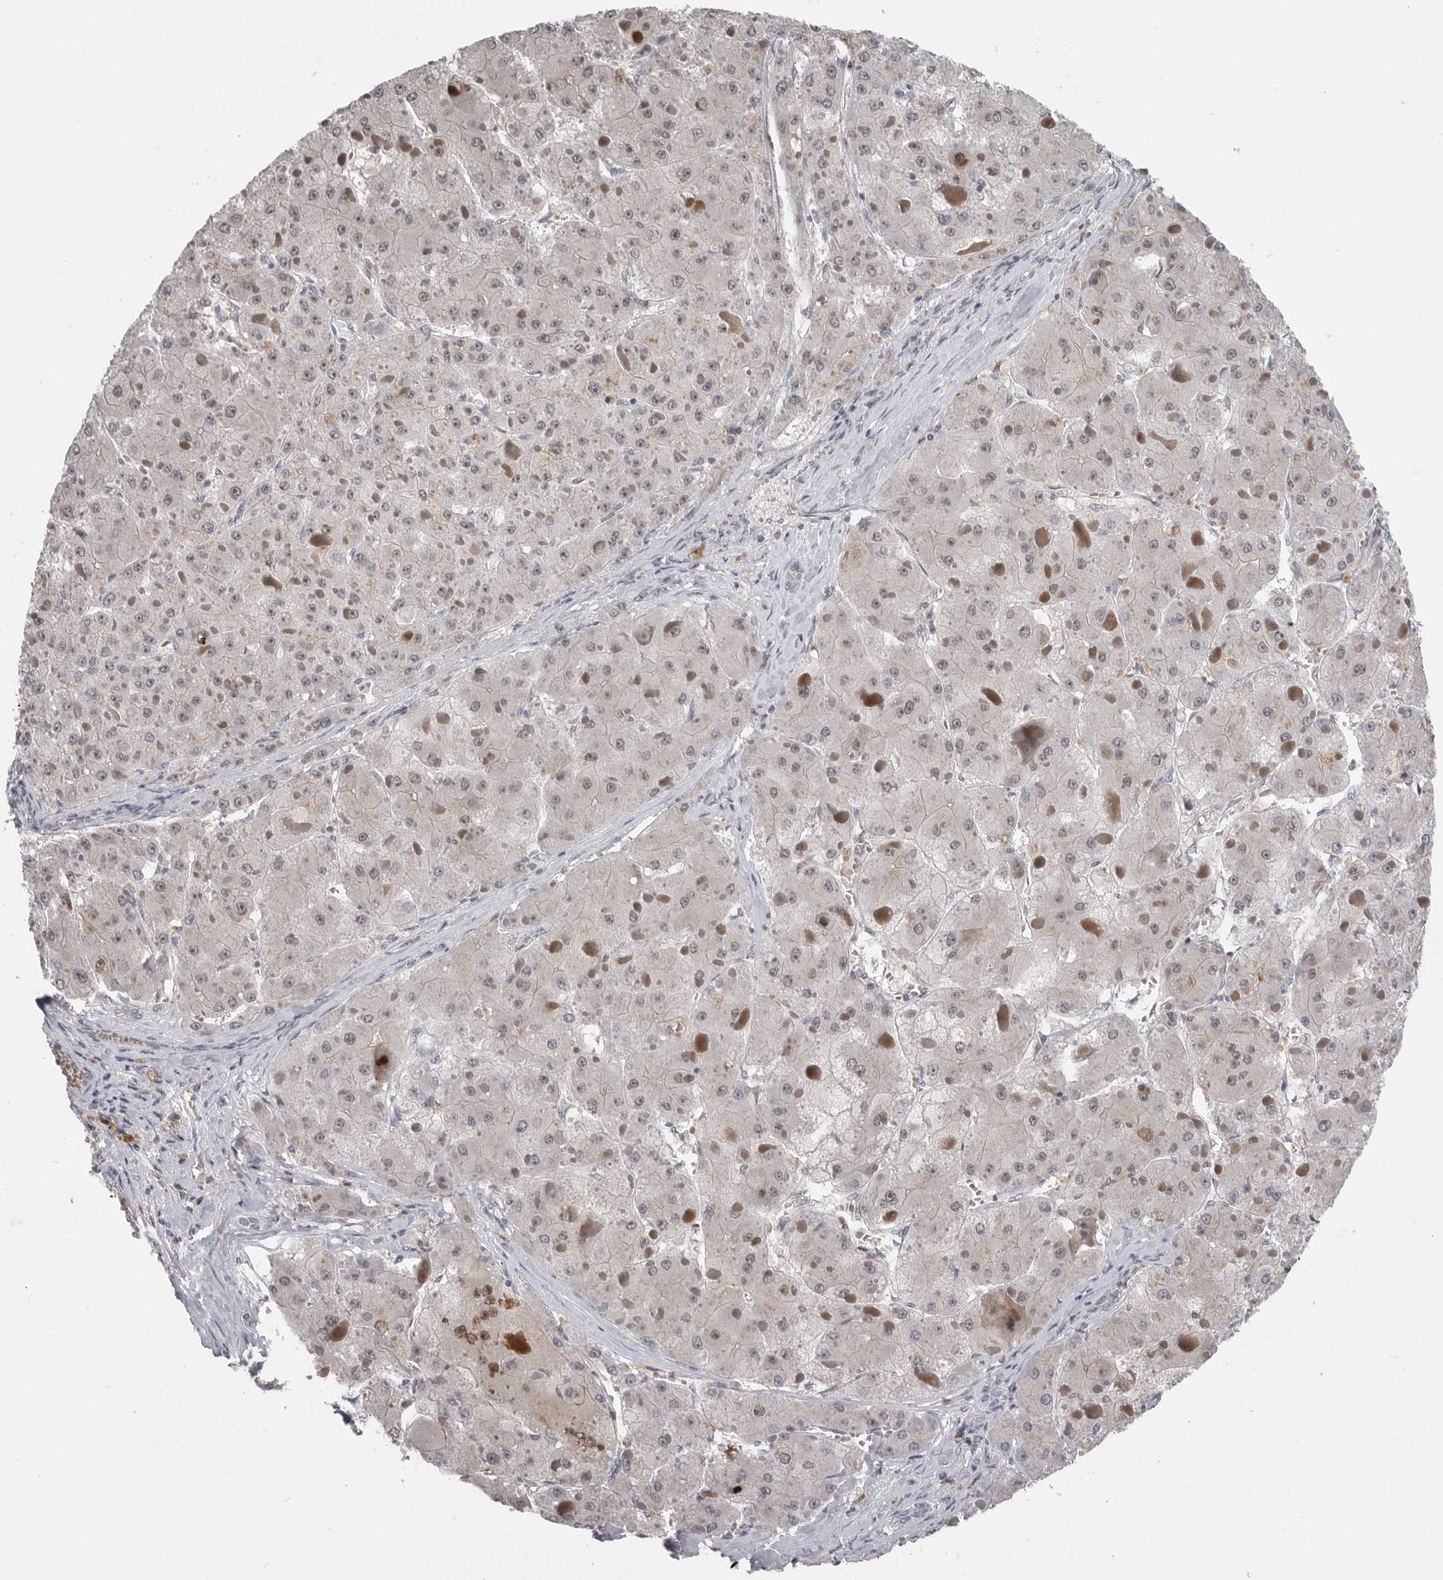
{"staining": {"intensity": "negative", "quantity": "none", "location": "none"}, "tissue": "liver cancer", "cell_type": "Tumor cells", "image_type": "cancer", "snomed": [{"axis": "morphology", "description": "Carcinoma, Hepatocellular, NOS"}, {"axis": "topography", "description": "Liver"}], "caption": "The immunohistochemistry (IHC) photomicrograph has no significant positivity in tumor cells of liver hepatocellular carcinoma tissue. (Brightfield microscopy of DAB (3,3'-diaminobenzidine) immunohistochemistry (IHC) at high magnification).", "gene": "PLEKHF1", "patient": {"sex": "female", "age": 73}}